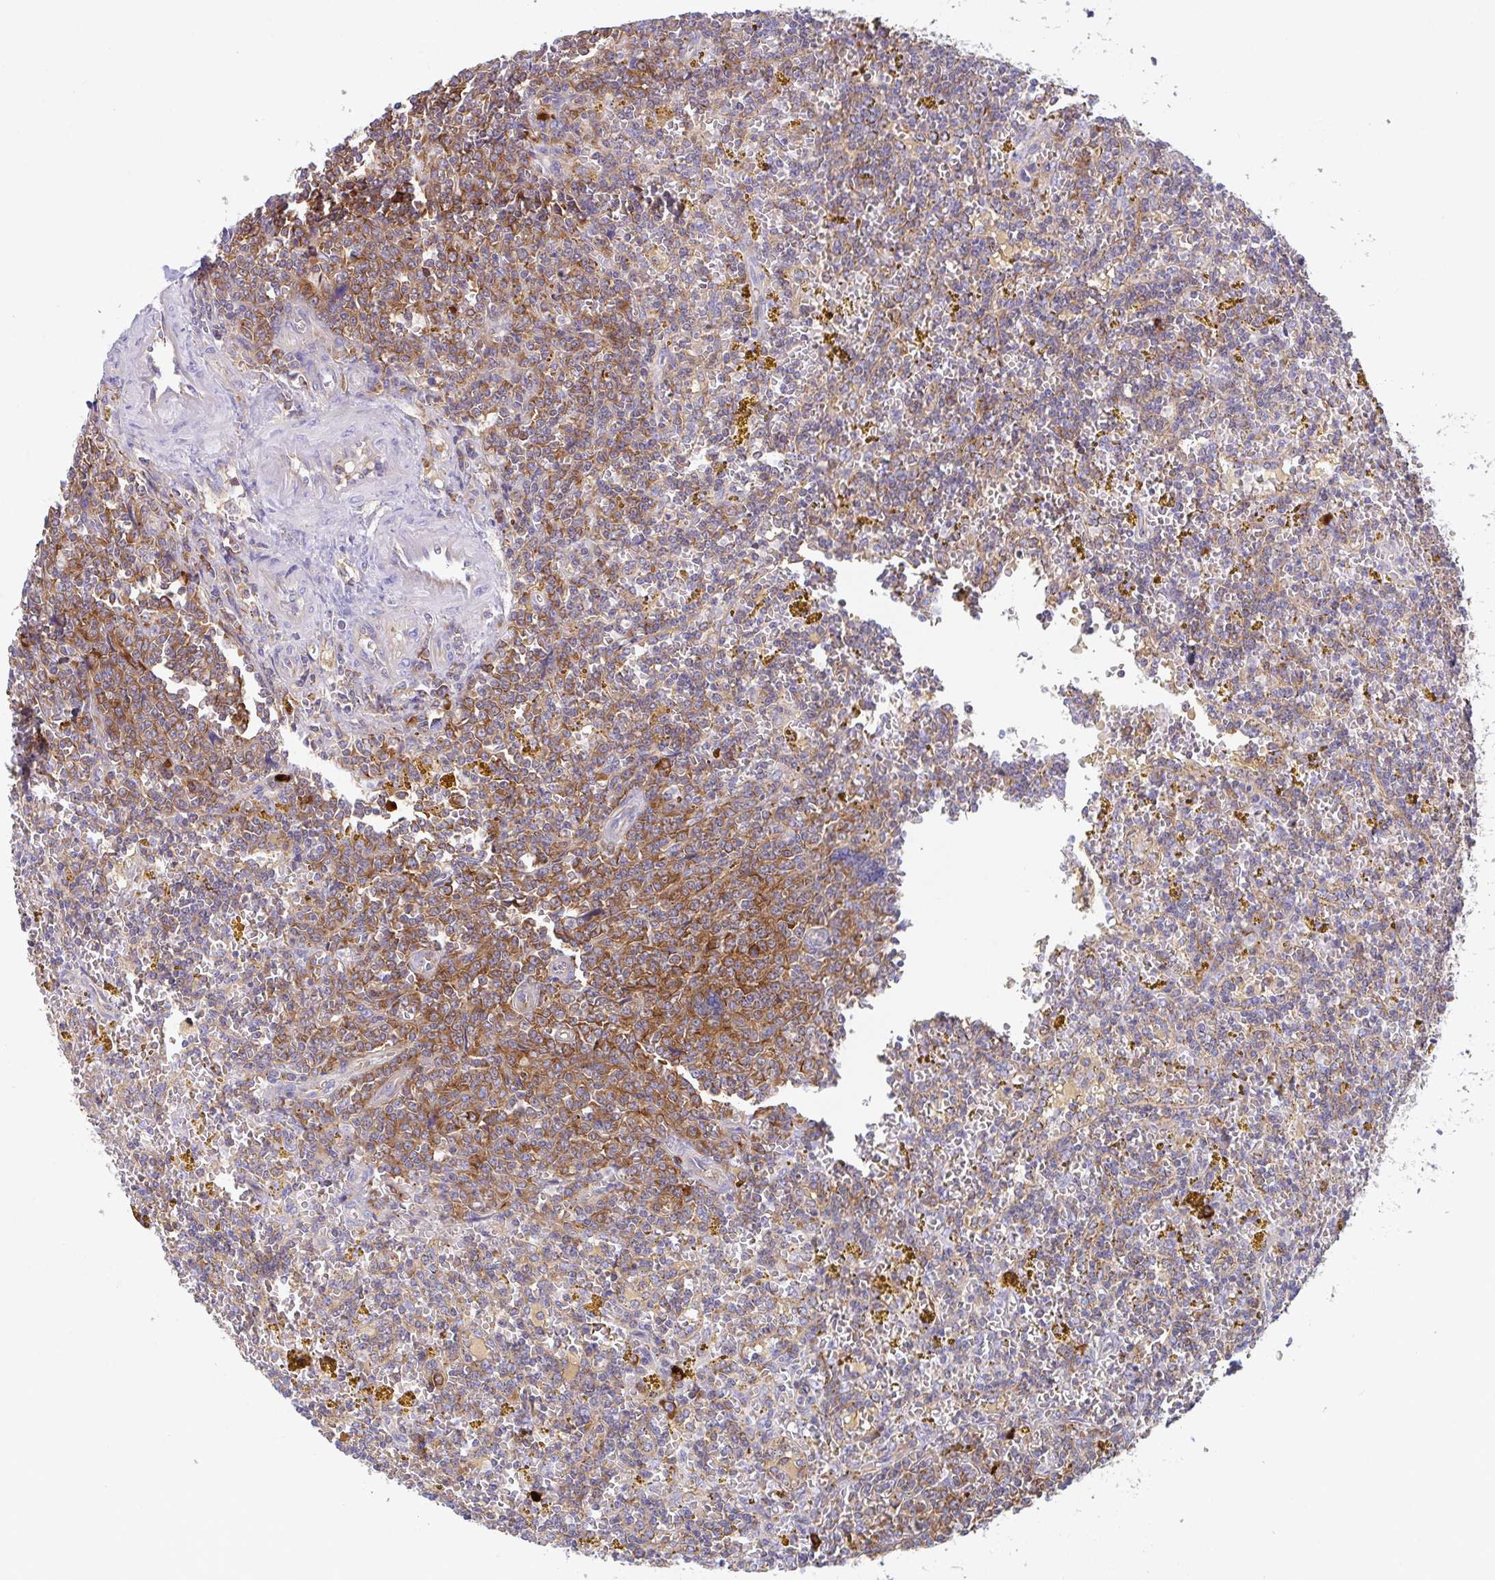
{"staining": {"intensity": "moderate", "quantity": "25%-75%", "location": "cytoplasmic/membranous"}, "tissue": "lymphoma", "cell_type": "Tumor cells", "image_type": "cancer", "snomed": [{"axis": "morphology", "description": "Malignant lymphoma, non-Hodgkin's type, Low grade"}, {"axis": "topography", "description": "Spleen"}, {"axis": "topography", "description": "Lymph node"}], "caption": "Low-grade malignant lymphoma, non-Hodgkin's type tissue exhibits moderate cytoplasmic/membranous positivity in approximately 25%-75% of tumor cells, visualized by immunohistochemistry. (DAB (3,3'-diaminobenzidine) = brown stain, brightfield microscopy at high magnification).", "gene": "YARS2", "patient": {"sex": "female", "age": 66}}